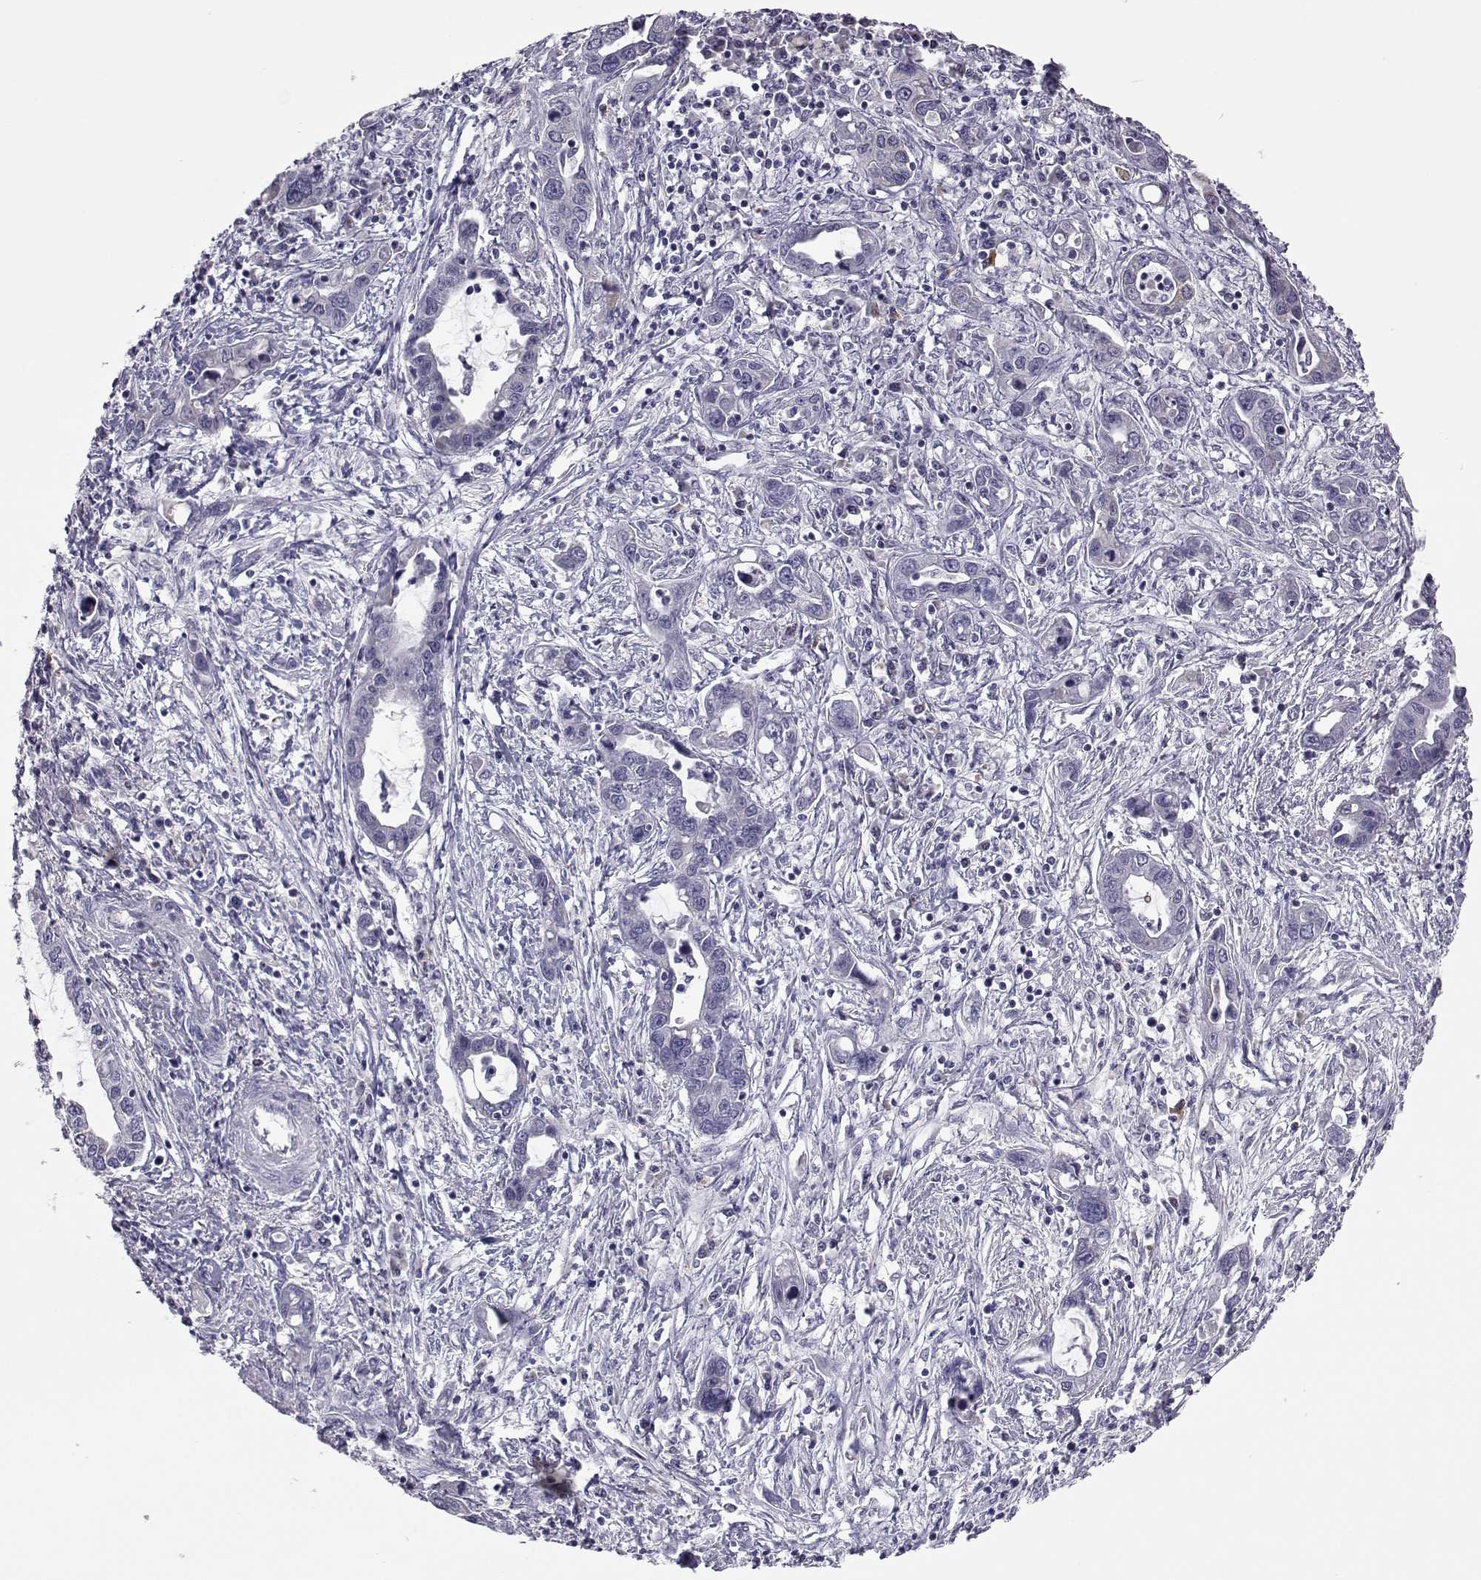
{"staining": {"intensity": "negative", "quantity": "none", "location": "none"}, "tissue": "liver cancer", "cell_type": "Tumor cells", "image_type": "cancer", "snomed": [{"axis": "morphology", "description": "Cholangiocarcinoma"}, {"axis": "topography", "description": "Liver"}], "caption": "Immunohistochemistry (IHC) micrograph of liver cancer stained for a protein (brown), which exhibits no staining in tumor cells.", "gene": "NPVF", "patient": {"sex": "male", "age": 58}}